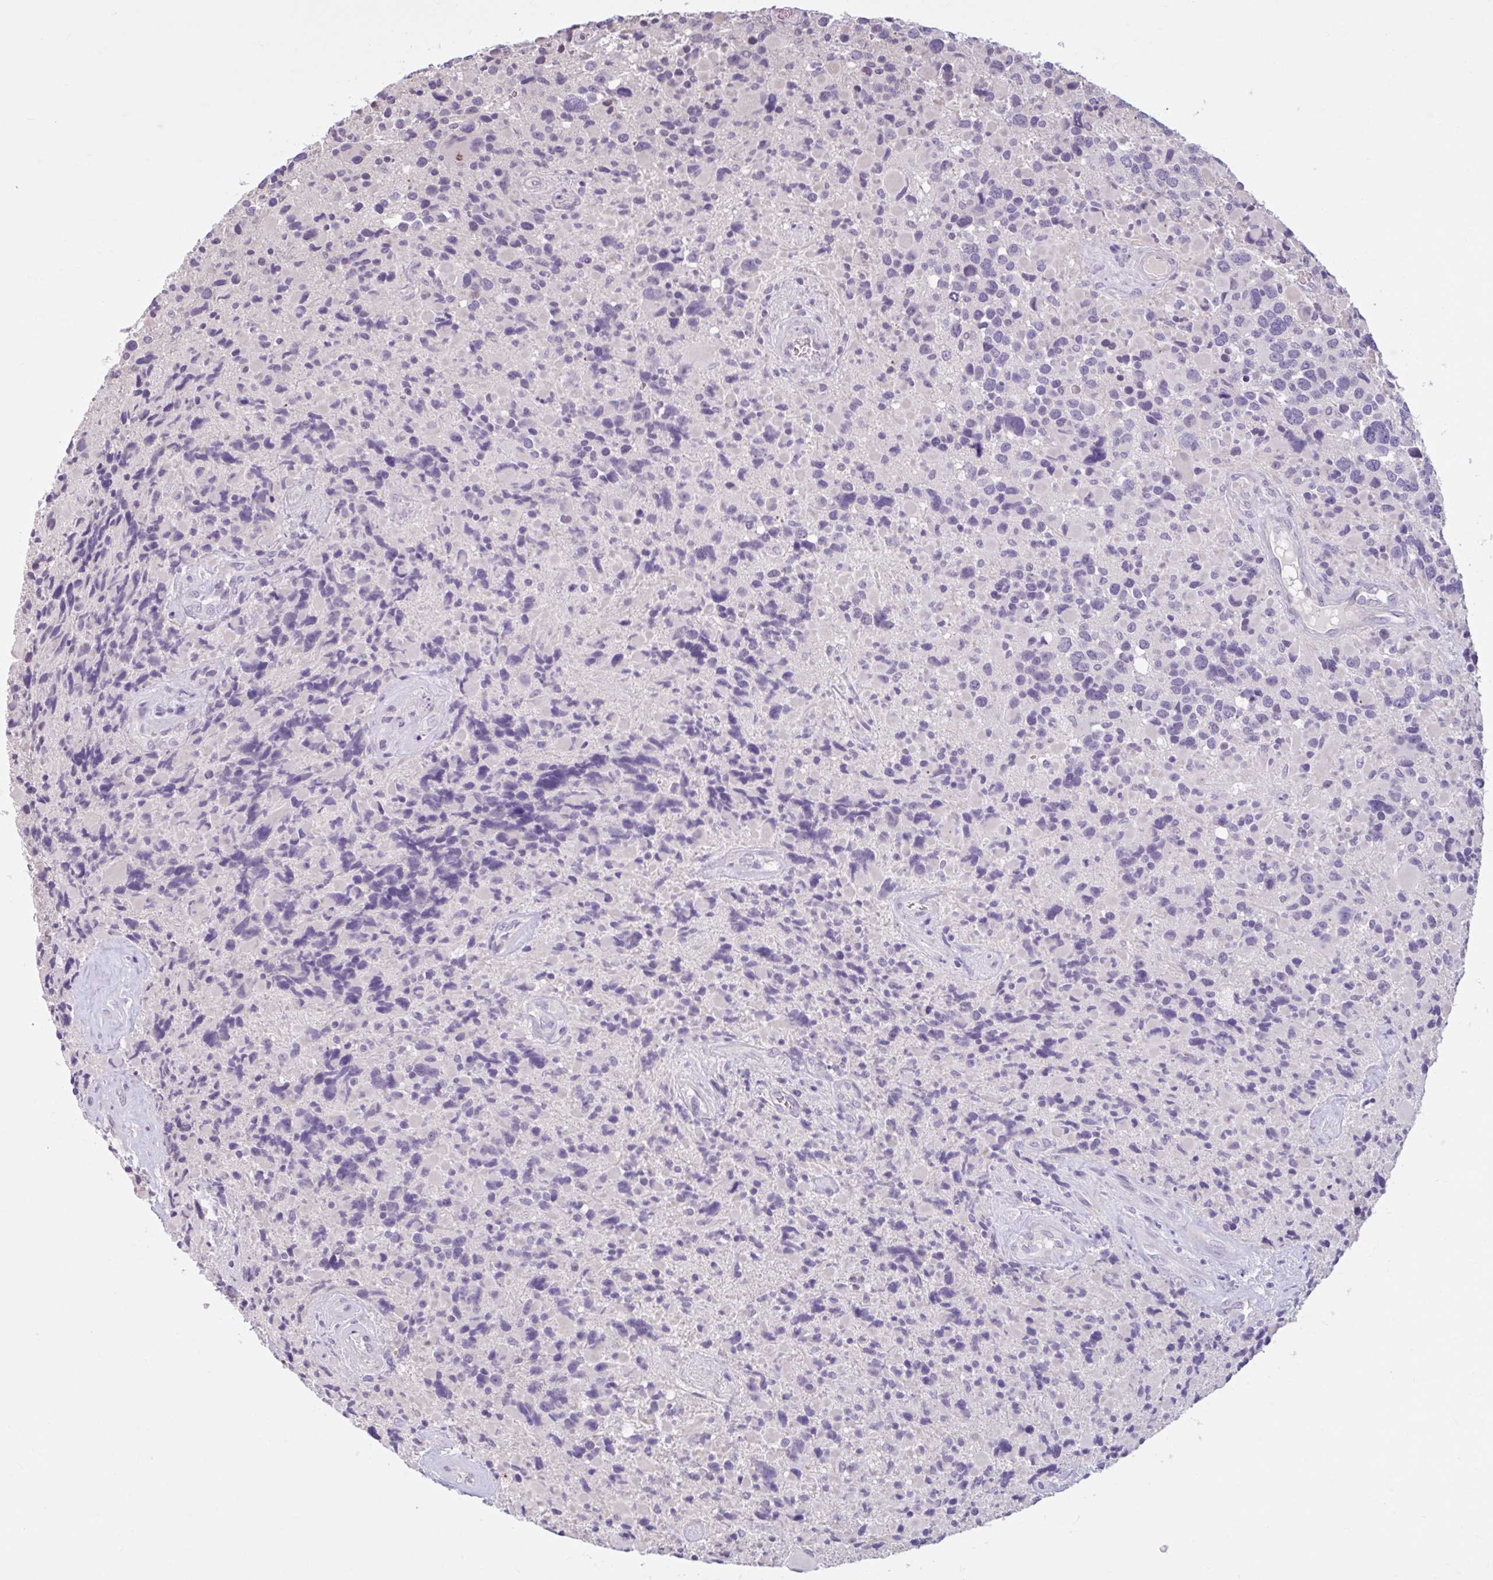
{"staining": {"intensity": "negative", "quantity": "none", "location": "none"}, "tissue": "glioma", "cell_type": "Tumor cells", "image_type": "cancer", "snomed": [{"axis": "morphology", "description": "Glioma, malignant, High grade"}, {"axis": "topography", "description": "Brain"}], "caption": "This is an IHC photomicrograph of malignant glioma (high-grade). There is no positivity in tumor cells.", "gene": "CDH19", "patient": {"sex": "female", "age": 40}}